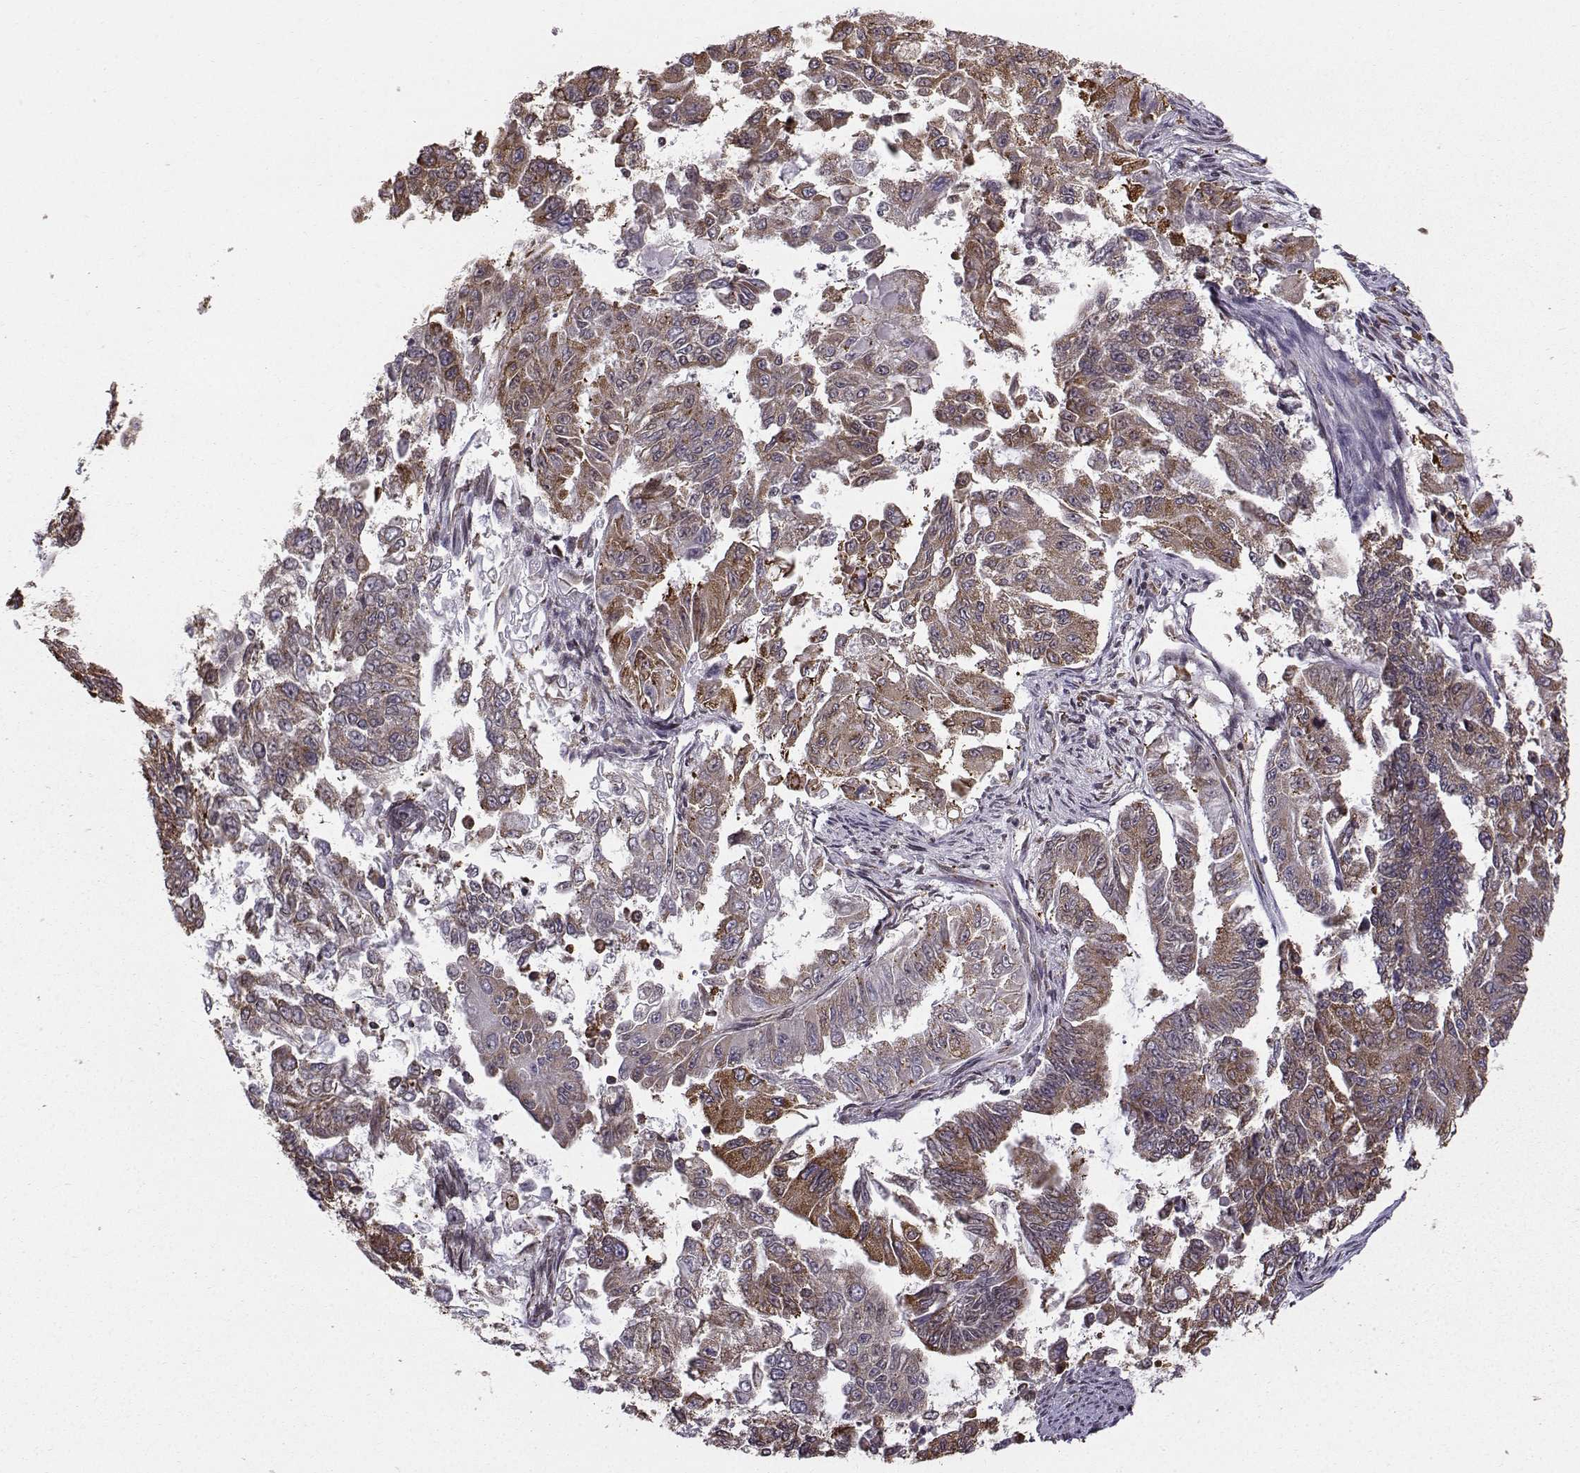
{"staining": {"intensity": "moderate", "quantity": "<25%", "location": "cytoplasmic/membranous"}, "tissue": "endometrial cancer", "cell_type": "Tumor cells", "image_type": "cancer", "snomed": [{"axis": "morphology", "description": "Adenocarcinoma, NOS"}, {"axis": "topography", "description": "Uterus"}], "caption": "An IHC micrograph of neoplastic tissue is shown. Protein staining in brown shows moderate cytoplasmic/membranous positivity in adenocarcinoma (endometrial) within tumor cells.", "gene": "EZH1", "patient": {"sex": "female", "age": 59}}